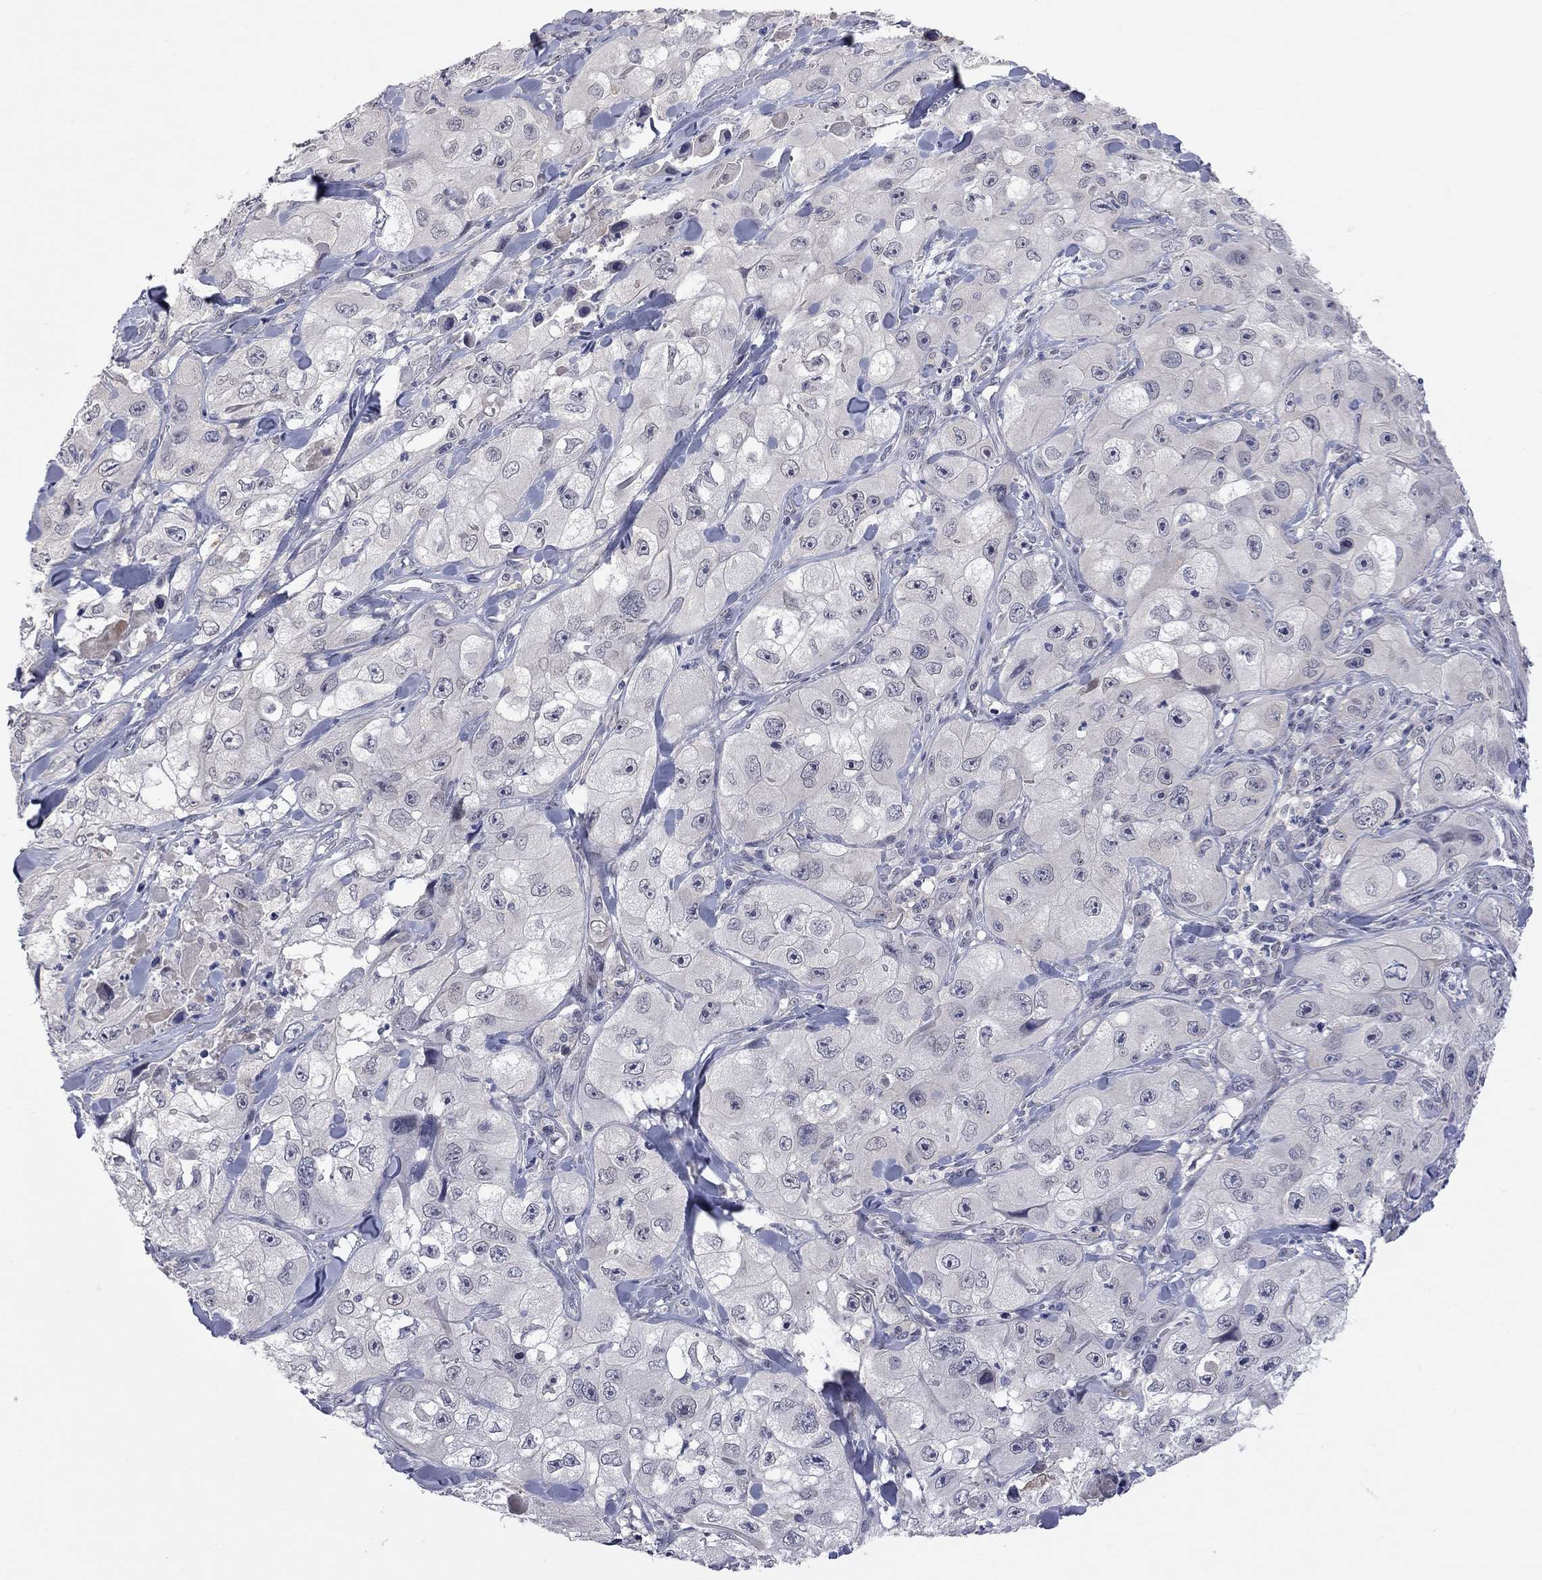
{"staining": {"intensity": "negative", "quantity": "none", "location": "none"}, "tissue": "skin cancer", "cell_type": "Tumor cells", "image_type": "cancer", "snomed": [{"axis": "morphology", "description": "Squamous cell carcinoma, NOS"}, {"axis": "topography", "description": "Skin"}, {"axis": "topography", "description": "Subcutis"}], "caption": "Skin cancer was stained to show a protein in brown. There is no significant positivity in tumor cells.", "gene": "FABP12", "patient": {"sex": "male", "age": 73}}